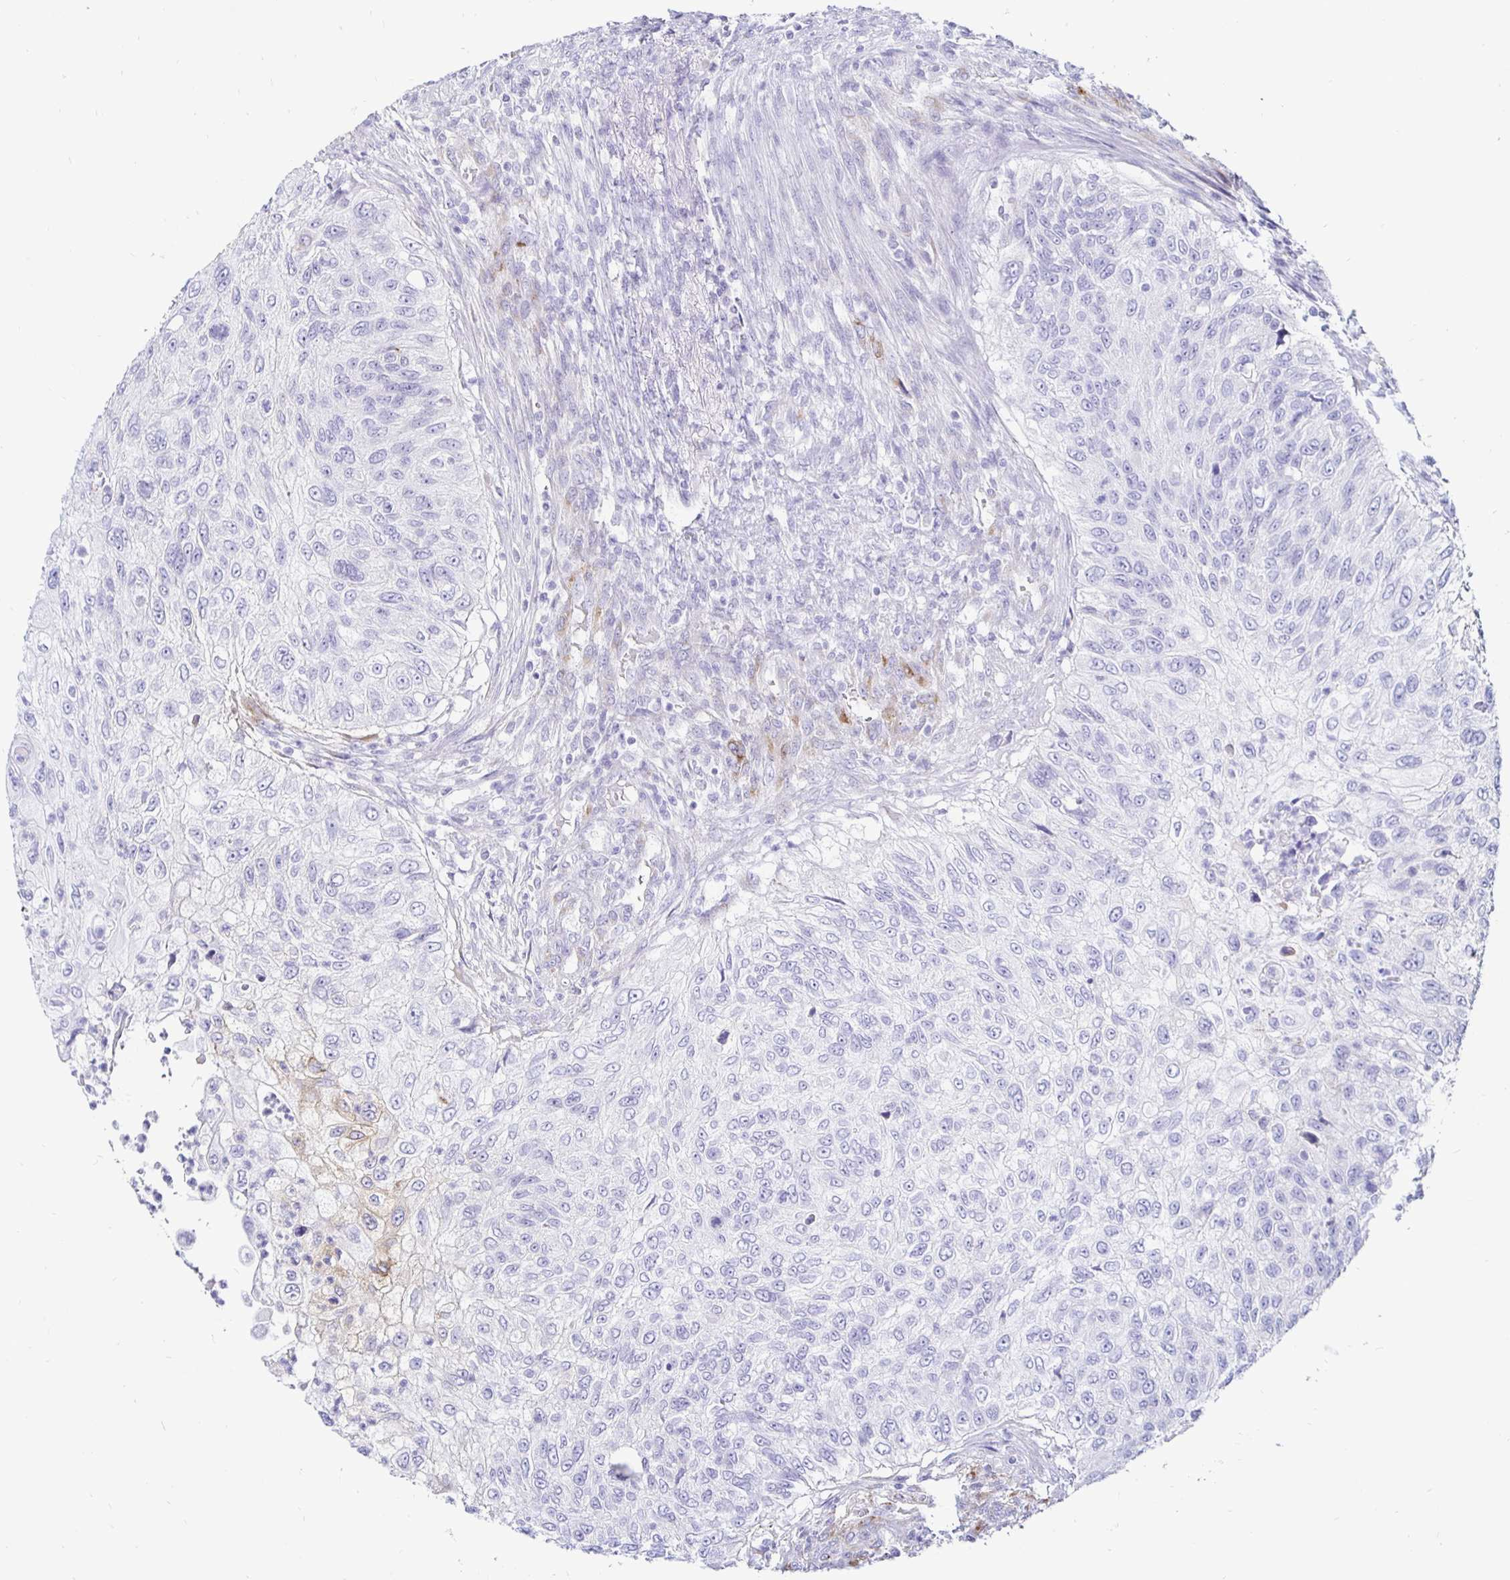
{"staining": {"intensity": "negative", "quantity": "none", "location": "none"}, "tissue": "urothelial cancer", "cell_type": "Tumor cells", "image_type": "cancer", "snomed": [{"axis": "morphology", "description": "Urothelial carcinoma, High grade"}, {"axis": "topography", "description": "Urinary bladder"}], "caption": "This is a micrograph of immunohistochemistry (IHC) staining of urothelial cancer, which shows no expression in tumor cells.", "gene": "TIMP1", "patient": {"sex": "female", "age": 60}}